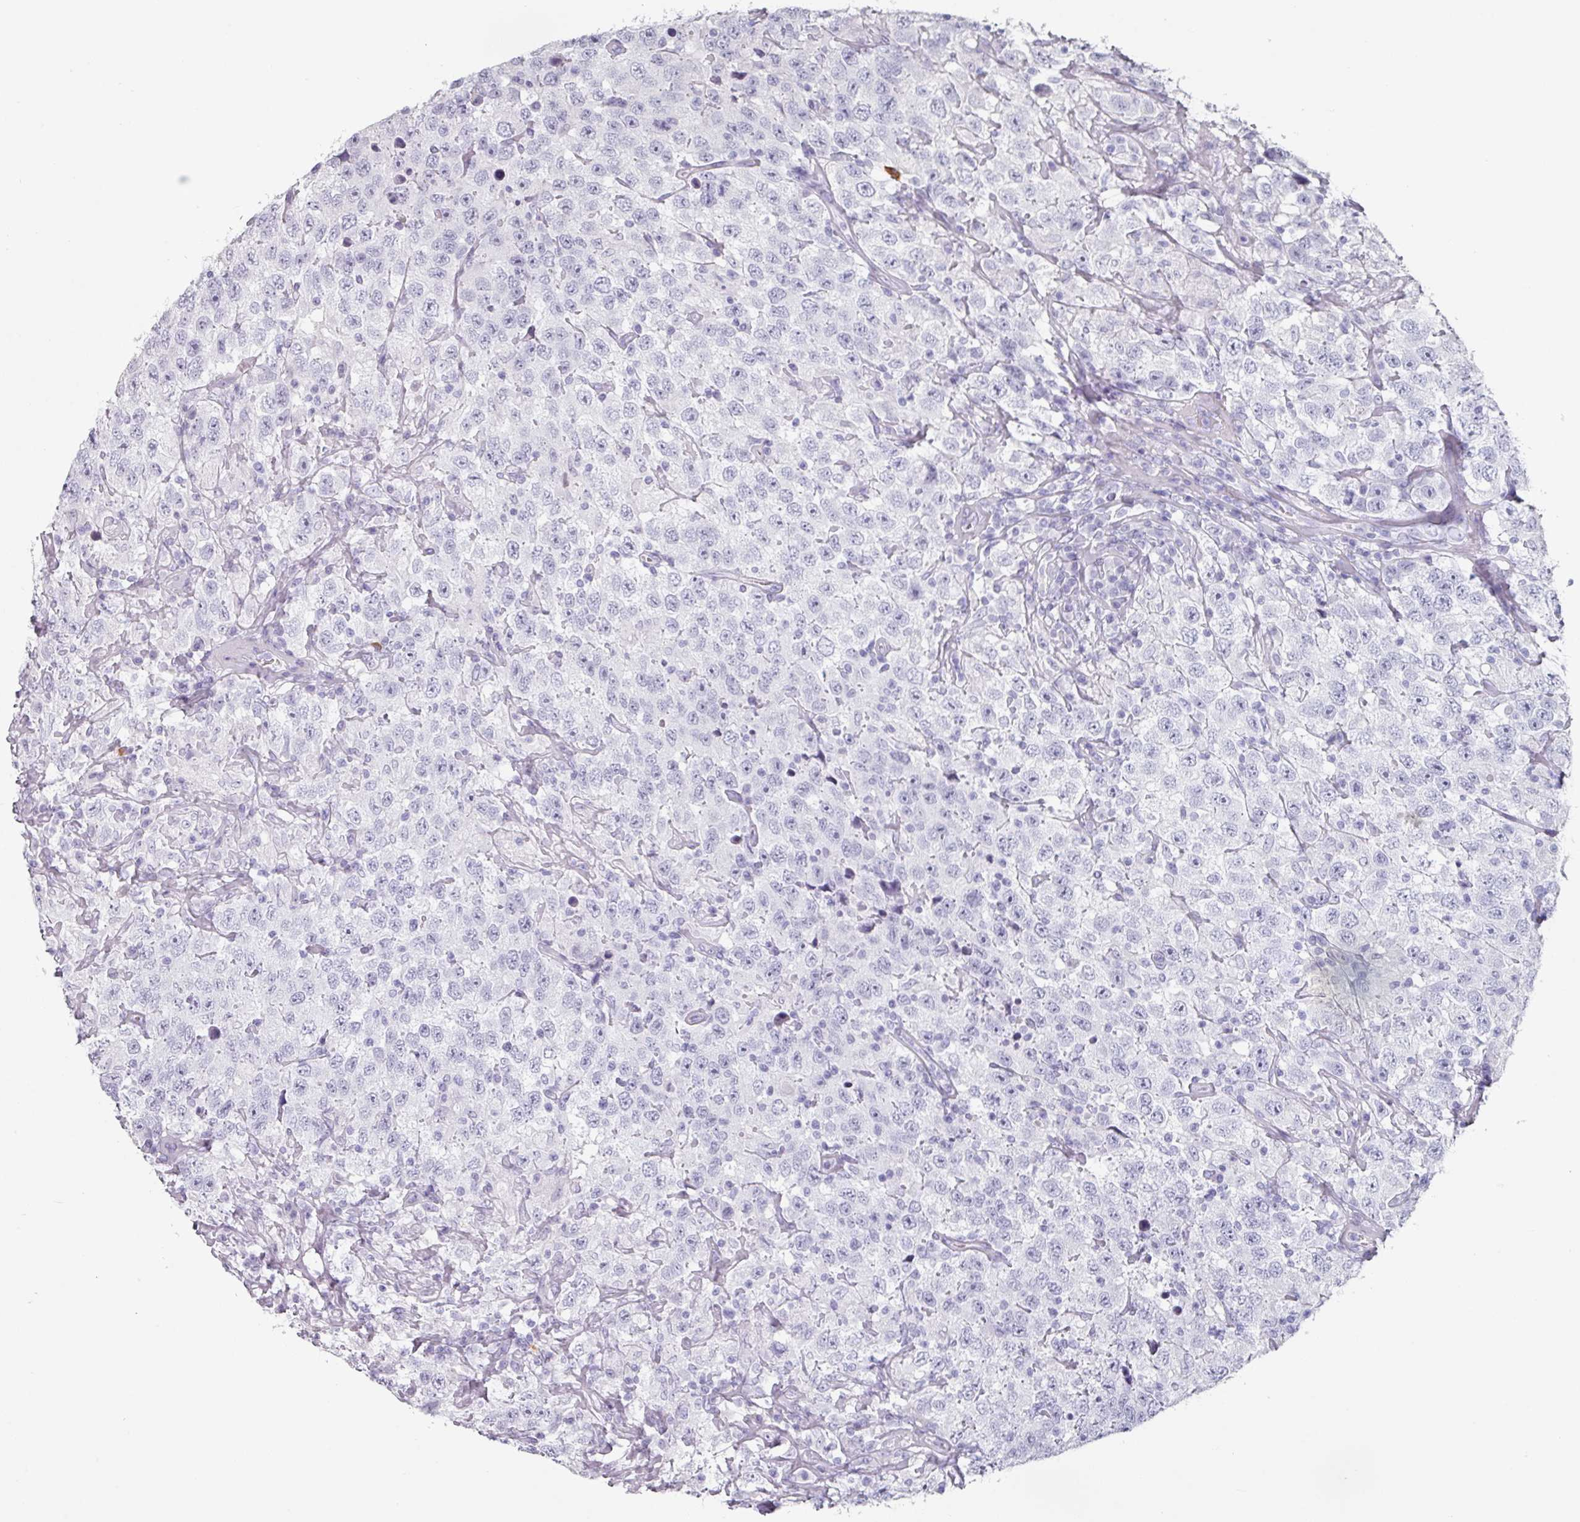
{"staining": {"intensity": "negative", "quantity": "none", "location": "none"}, "tissue": "testis cancer", "cell_type": "Tumor cells", "image_type": "cancer", "snomed": [{"axis": "morphology", "description": "Seminoma, NOS"}, {"axis": "topography", "description": "Testis"}], "caption": "A histopathology image of testis seminoma stained for a protein exhibits no brown staining in tumor cells. (DAB IHC with hematoxylin counter stain).", "gene": "CEP78", "patient": {"sex": "male", "age": 41}}